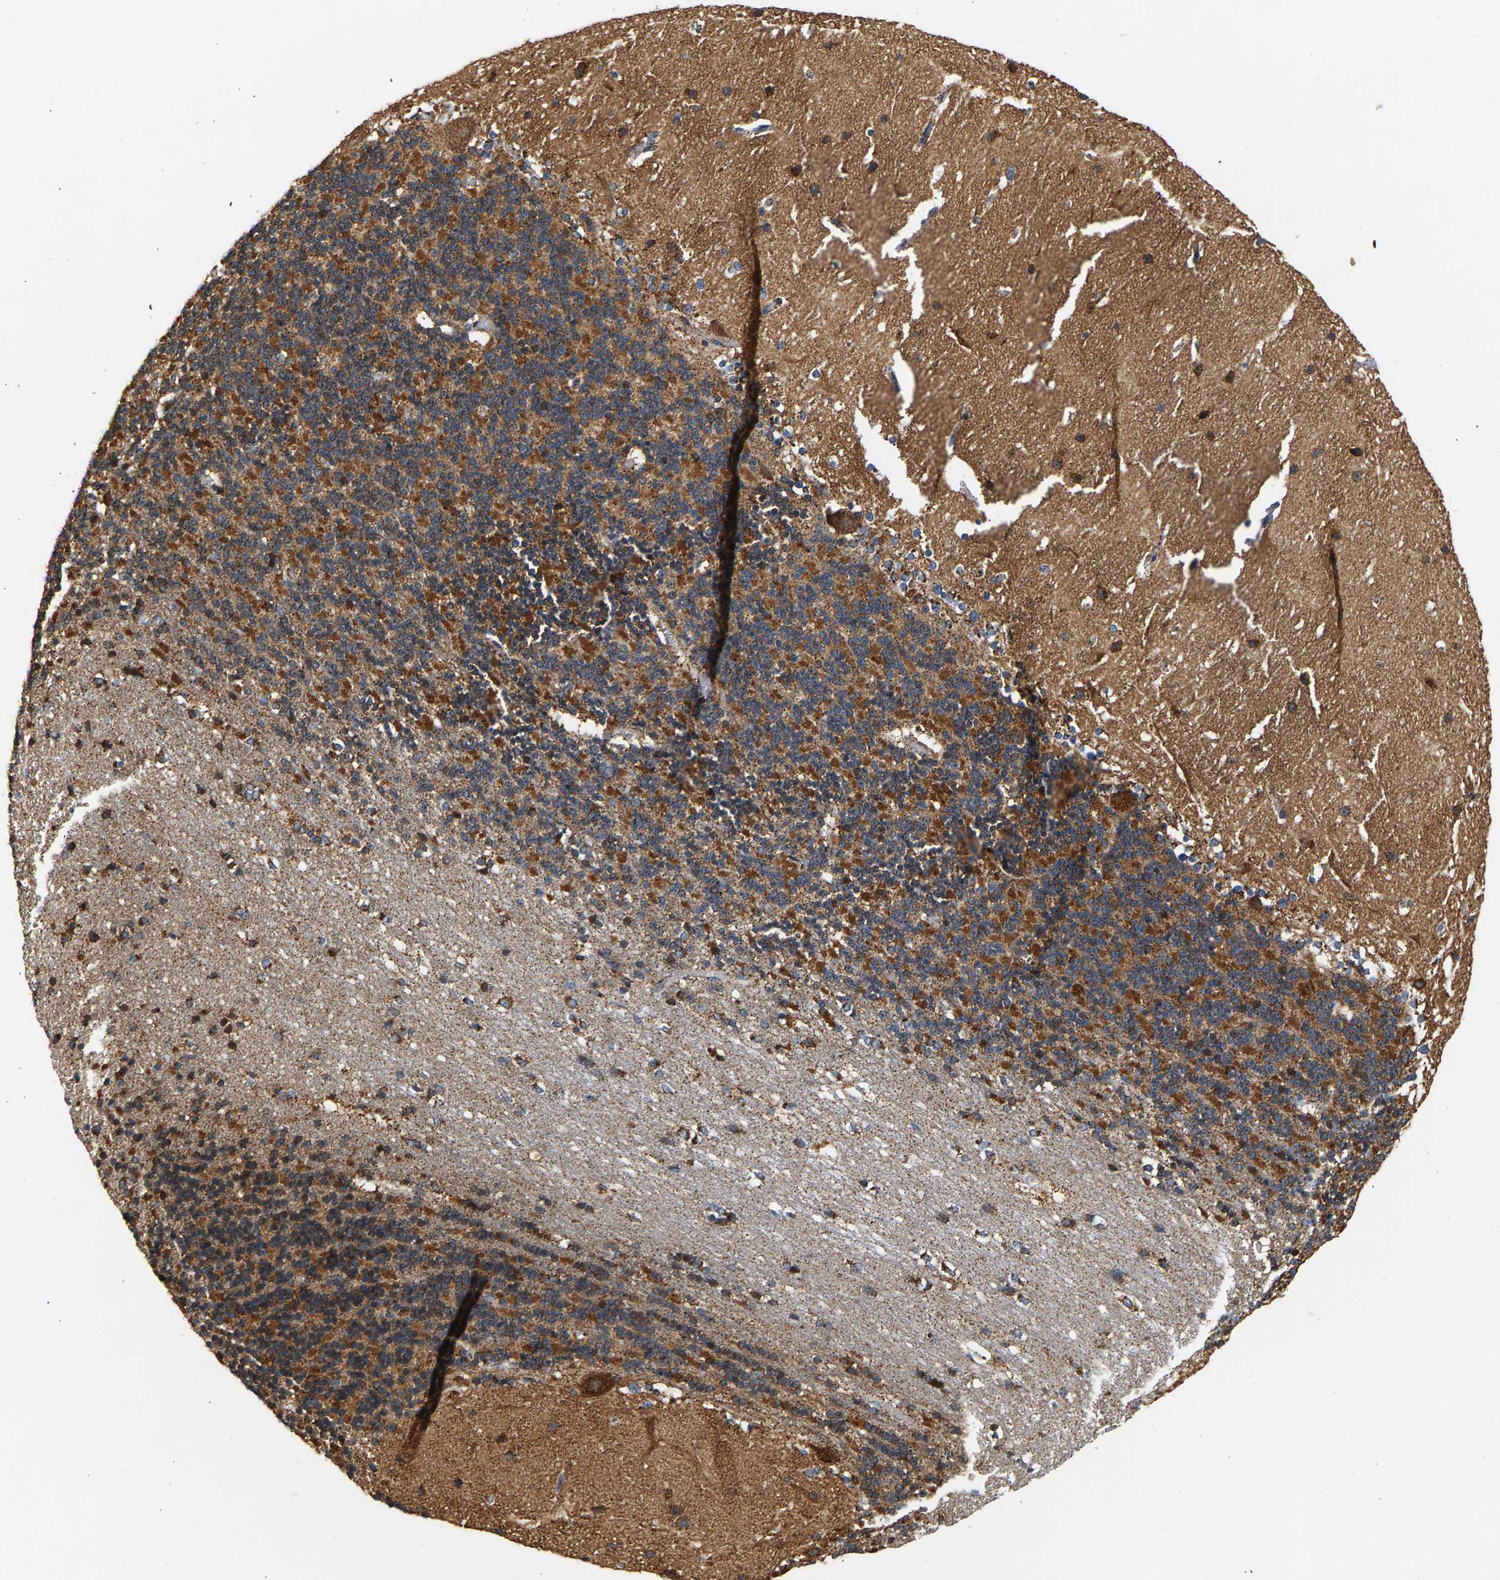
{"staining": {"intensity": "strong", "quantity": "<25%", "location": "cytoplasmic/membranous"}, "tissue": "cerebellum", "cell_type": "Cells in granular layer", "image_type": "normal", "snomed": [{"axis": "morphology", "description": "Normal tissue, NOS"}, {"axis": "topography", "description": "Cerebellum"}], "caption": "IHC micrograph of benign cerebellum: cerebellum stained using IHC displays medium levels of strong protein expression localized specifically in the cytoplasmic/membranous of cells in granular layer, appearing as a cytoplasmic/membranous brown color.", "gene": "PDE1A", "patient": {"sex": "female", "age": 19}}